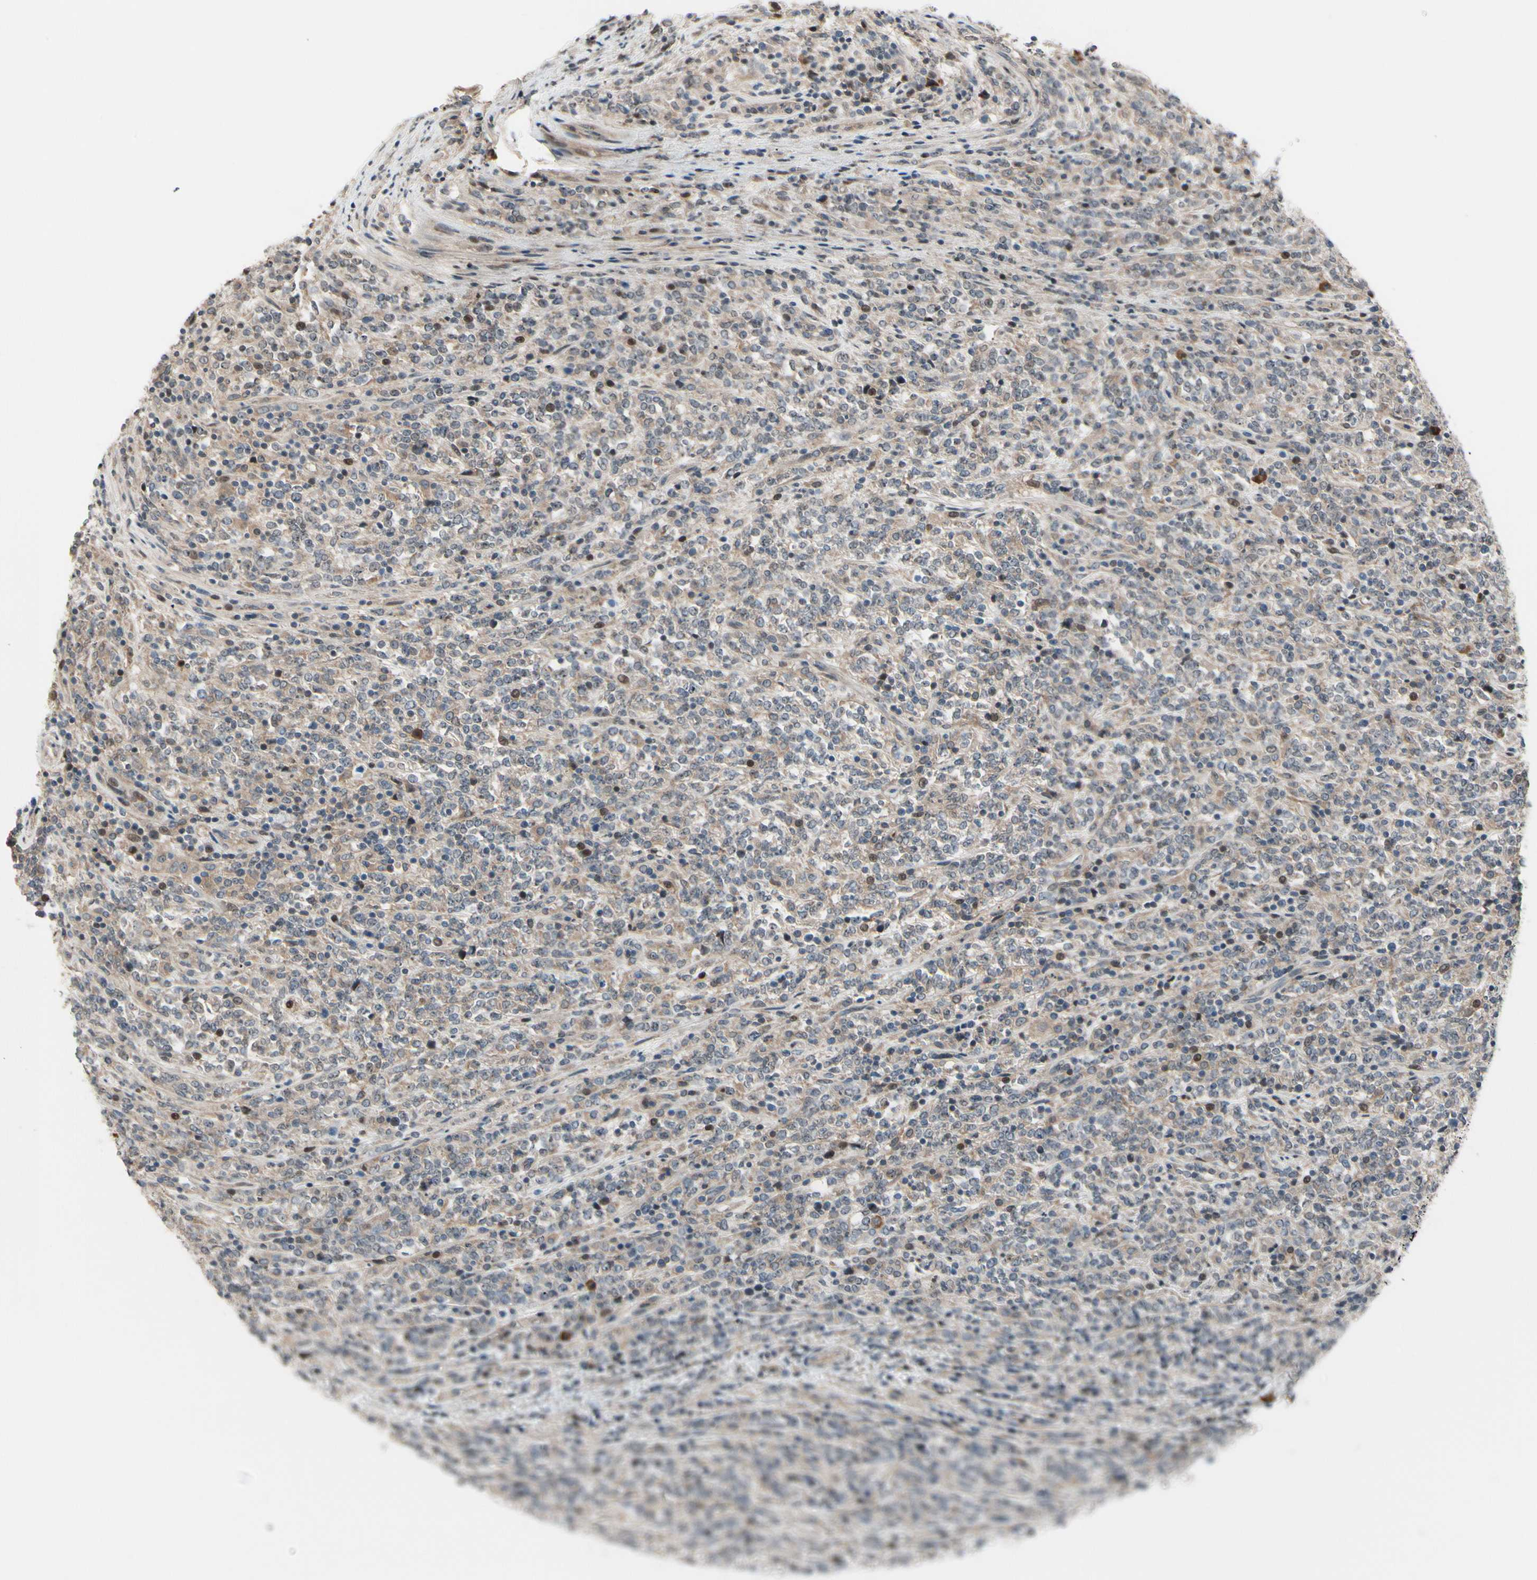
{"staining": {"intensity": "moderate", "quantity": "<25%", "location": "cytoplasmic/membranous,nuclear"}, "tissue": "lymphoma", "cell_type": "Tumor cells", "image_type": "cancer", "snomed": [{"axis": "morphology", "description": "Malignant lymphoma, non-Hodgkin's type, High grade"}, {"axis": "topography", "description": "Soft tissue"}], "caption": "Immunohistochemistry micrograph of neoplastic tissue: human lymphoma stained using IHC exhibits low levels of moderate protein expression localized specifically in the cytoplasmic/membranous and nuclear of tumor cells, appearing as a cytoplasmic/membranous and nuclear brown color.", "gene": "SNX29", "patient": {"sex": "male", "age": 18}}